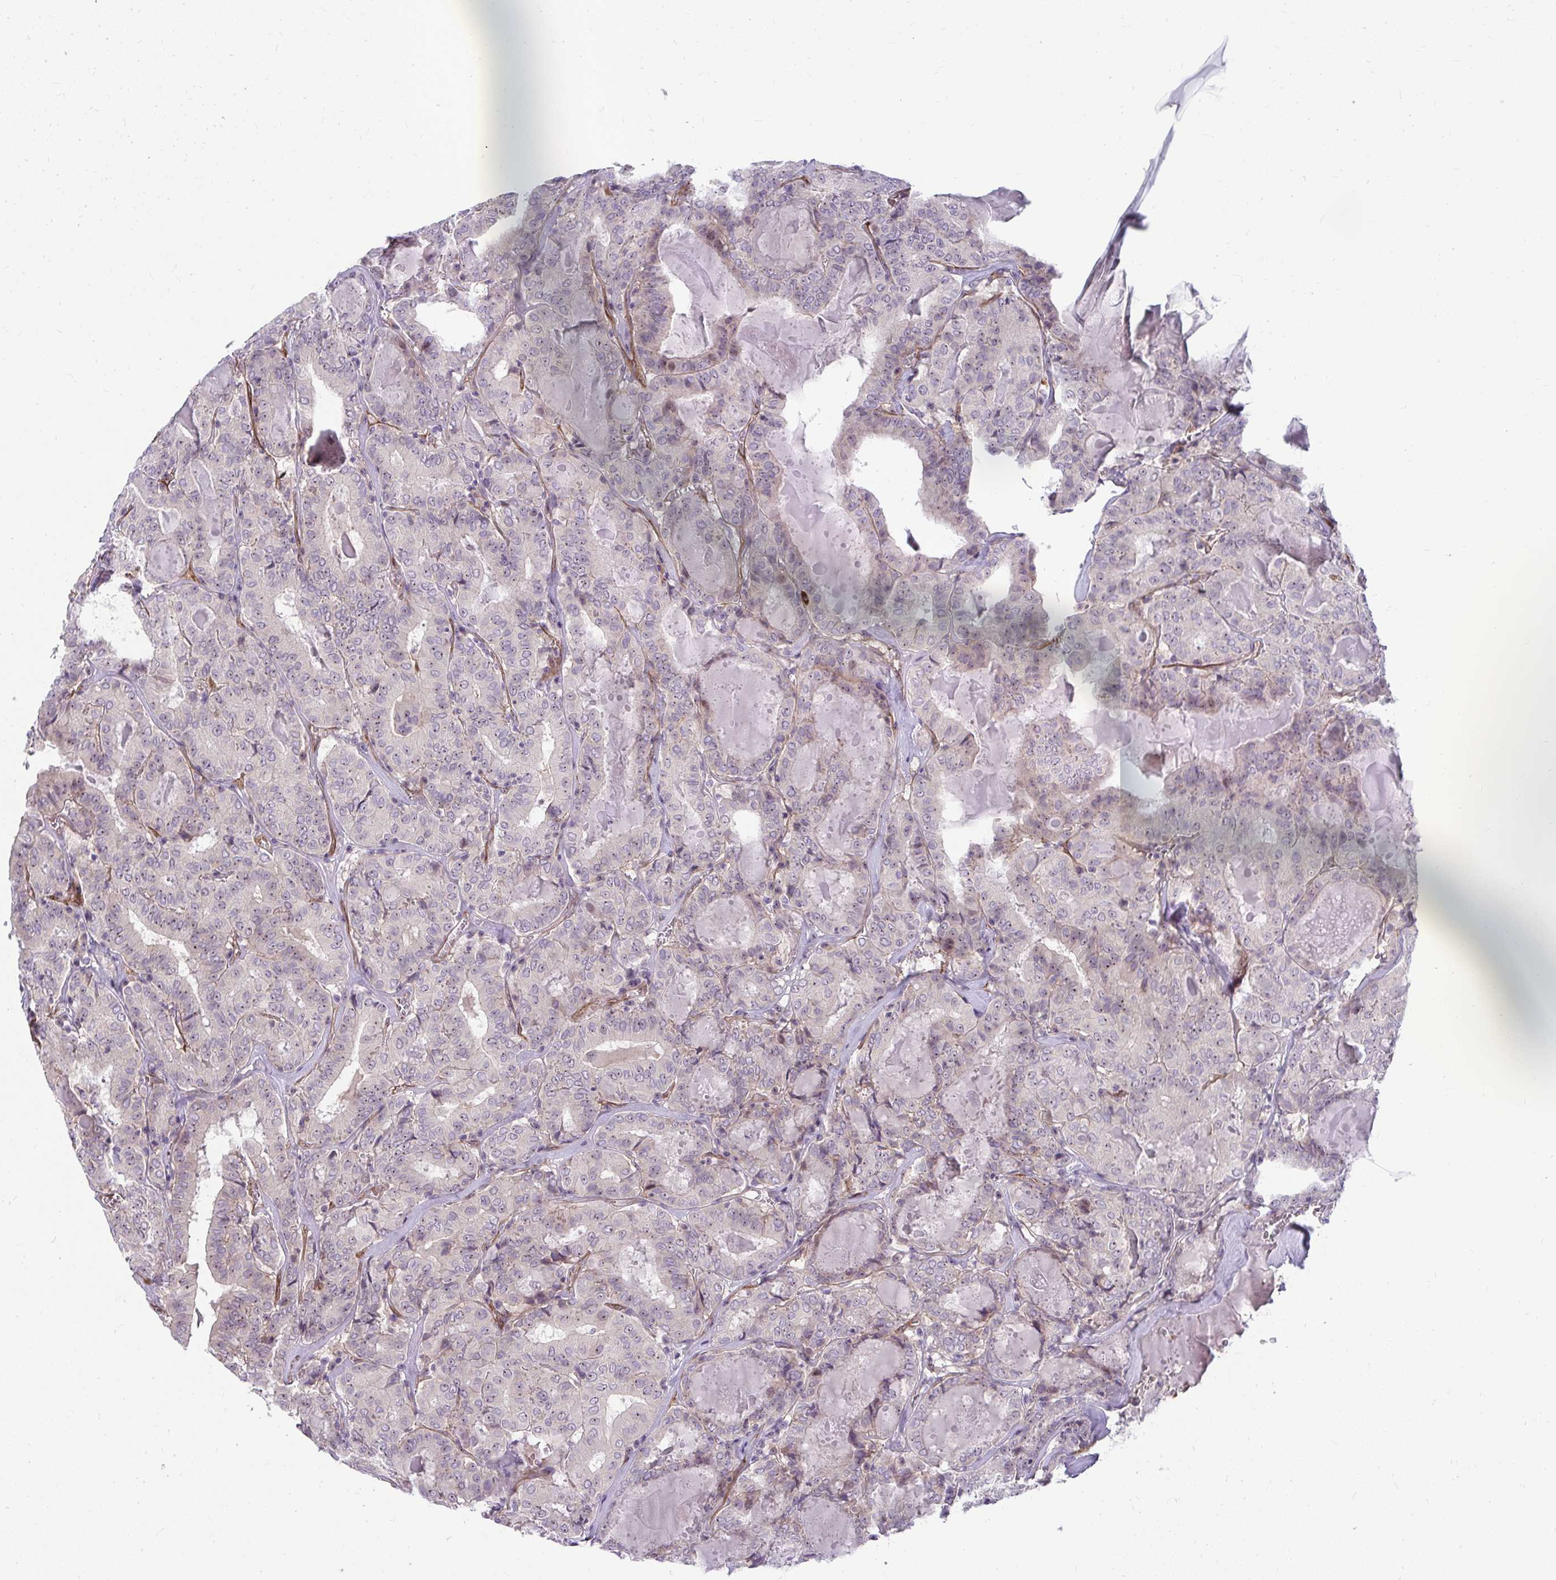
{"staining": {"intensity": "weak", "quantity": "<25%", "location": "nuclear"}, "tissue": "thyroid cancer", "cell_type": "Tumor cells", "image_type": "cancer", "snomed": [{"axis": "morphology", "description": "Papillary adenocarcinoma, NOS"}, {"axis": "topography", "description": "Thyroid gland"}], "caption": "Tumor cells are negative for brown protein staining in thyroid cancer (papillary adenocarcinoma). The staining was performed using DAB to visualize the protein expression in brown, while the nuclei were stained in blue with hematoxylin (Magnification: 20x).", "gene": "MUS81", "patient": {"sex": "female", "age": 72}}